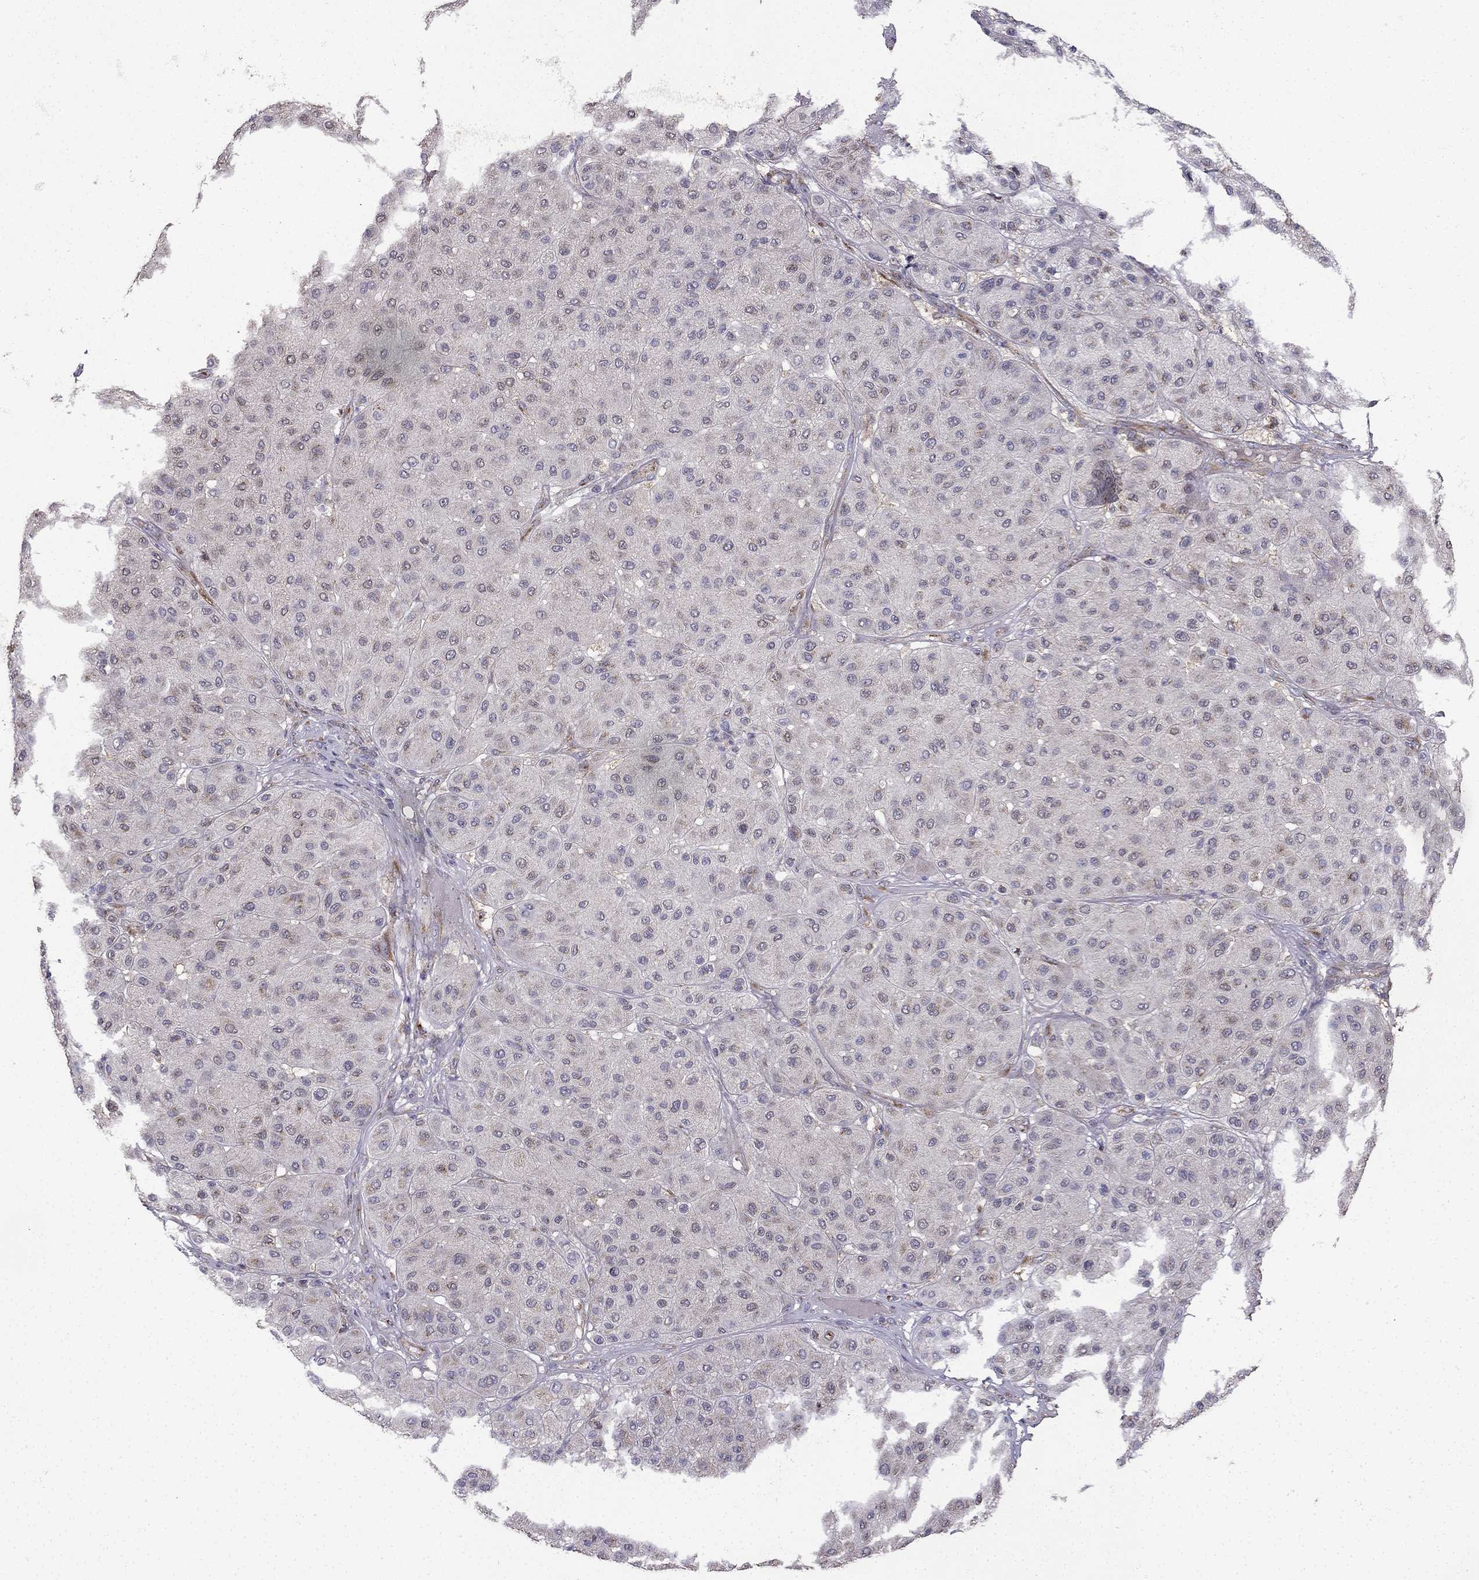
{"staining": {"intensity": "negative", "quantity": "none", "location": "none"}, "tissue": "melanoma", "cell_type": "Tumor cells", "image_type": "cancer", "snomed": [{"axis": "morphology", "description": "Malignant melanoma, Metastatic site"}, {"axis": "topography", "description": "Smooth muscle"}], "caption": "The image reveals no staining of tumor cells in melanoma. (Stains: DAB (3,3'-diaminobenzidine) immunohistochemistry with hematoxylin counter stain, Microscopy: brightfield microscopy at high magnification).", "gene": "B4GALT7", "patient": {"sex": "male", "age": 41}}